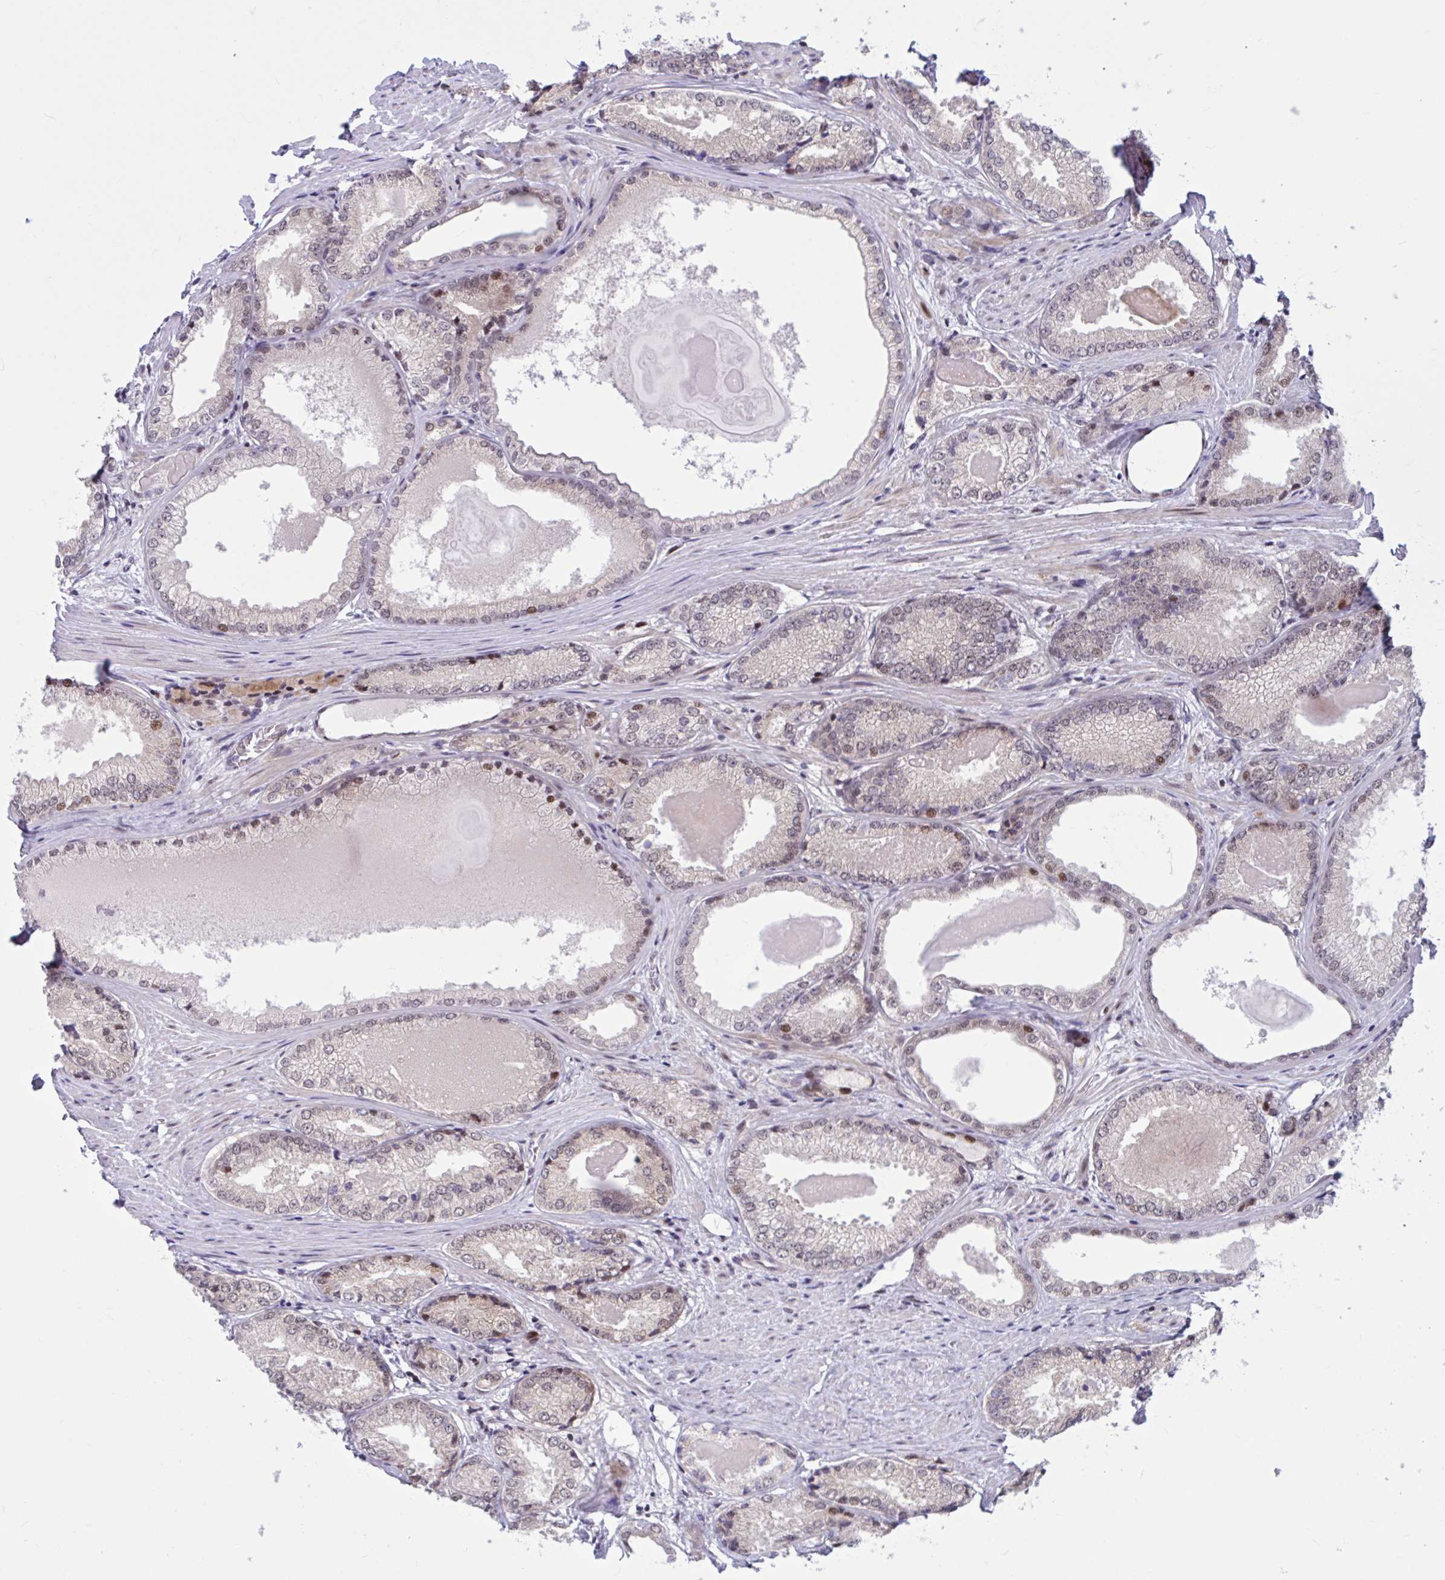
{"staining": {"intensity": "moderate", "quantity": "25%-75%", "location": "nuclear"}, "tissue": "prostate cancer", "cell_type": "Tumor cells", "image_type": "cancer", "snomed": [{"axis": "morphology", "description": "Adenocarcinoma, NOS"}, {"axis": "morphology", "description": "Adenocarcinoma, Low grade"}, {"axis": "topography", "description": "Prostate"}], "caption": "Immunohistochemical staining of human prostate adenocarcinoma displays medium levels of moderate nuclear protein staining in approximately 25%-75% of tumor cells.", "gene": "RBL1", "patient": {"sex": "male", "age": 68}}